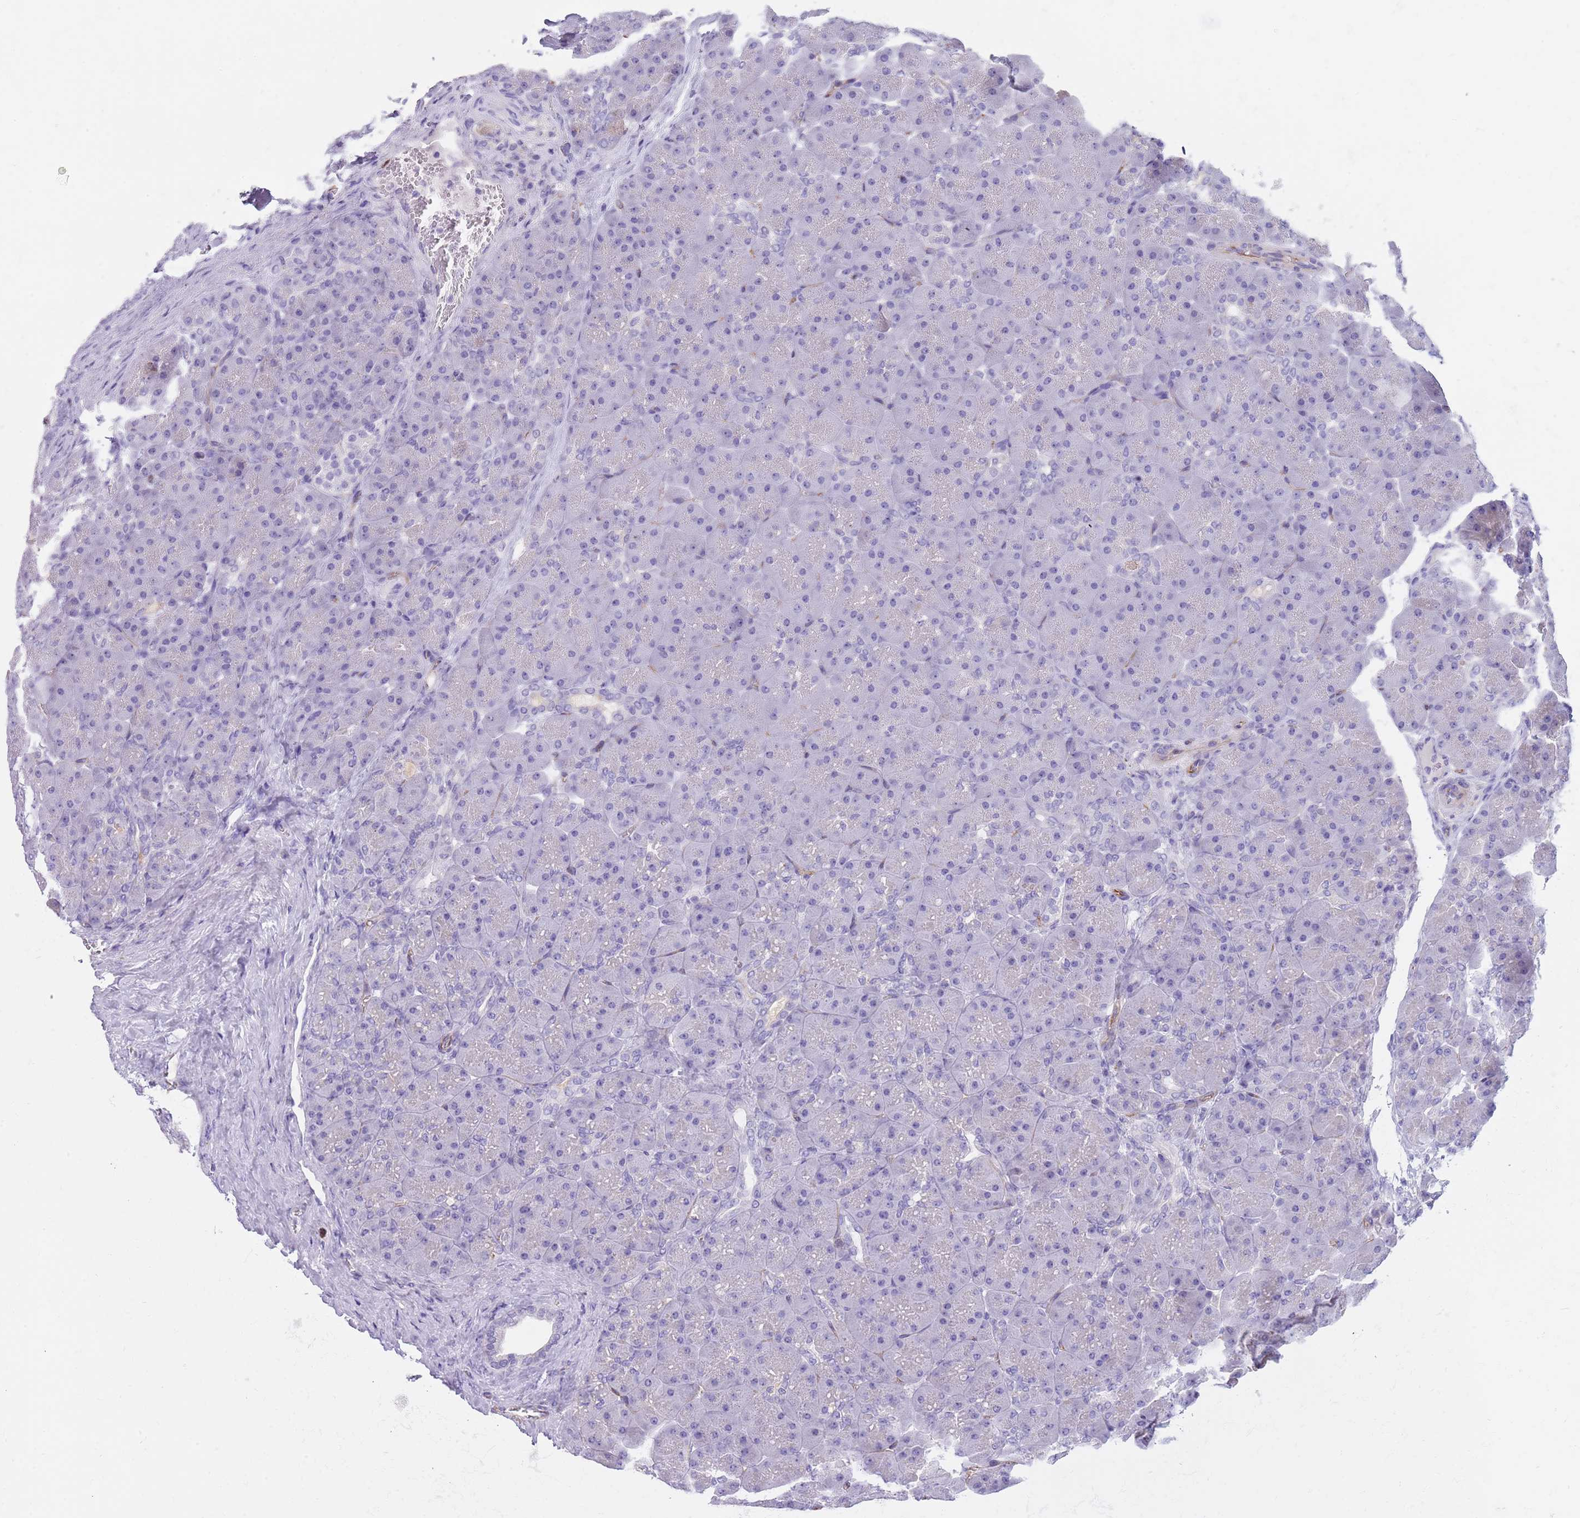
{"staining": {"intensity": "negative", "quantity": "none", "location": "none"}, "tissue": "pancreas", "cell_type": "Exocrine glandular cells", "image_type": "normal", "snomed": [{"axis": "morphology", "description": "Normal tissue, NOS"}, {"axis": "topography", "description": "Pancreas"}], "caption": "DAB (3,3'-diaminobenzidine) immunohistochemical staining of unremarkable human pancreas reveals no significant staining in exocrine glandular cells. (DAB (3,3'-diaminobenzidine) immunohistochemistry (IHC) visualized using brightfield microscopy, high magnification).", "gene": "TSGA13", "patient": {"sex": "male", "age": 66}}